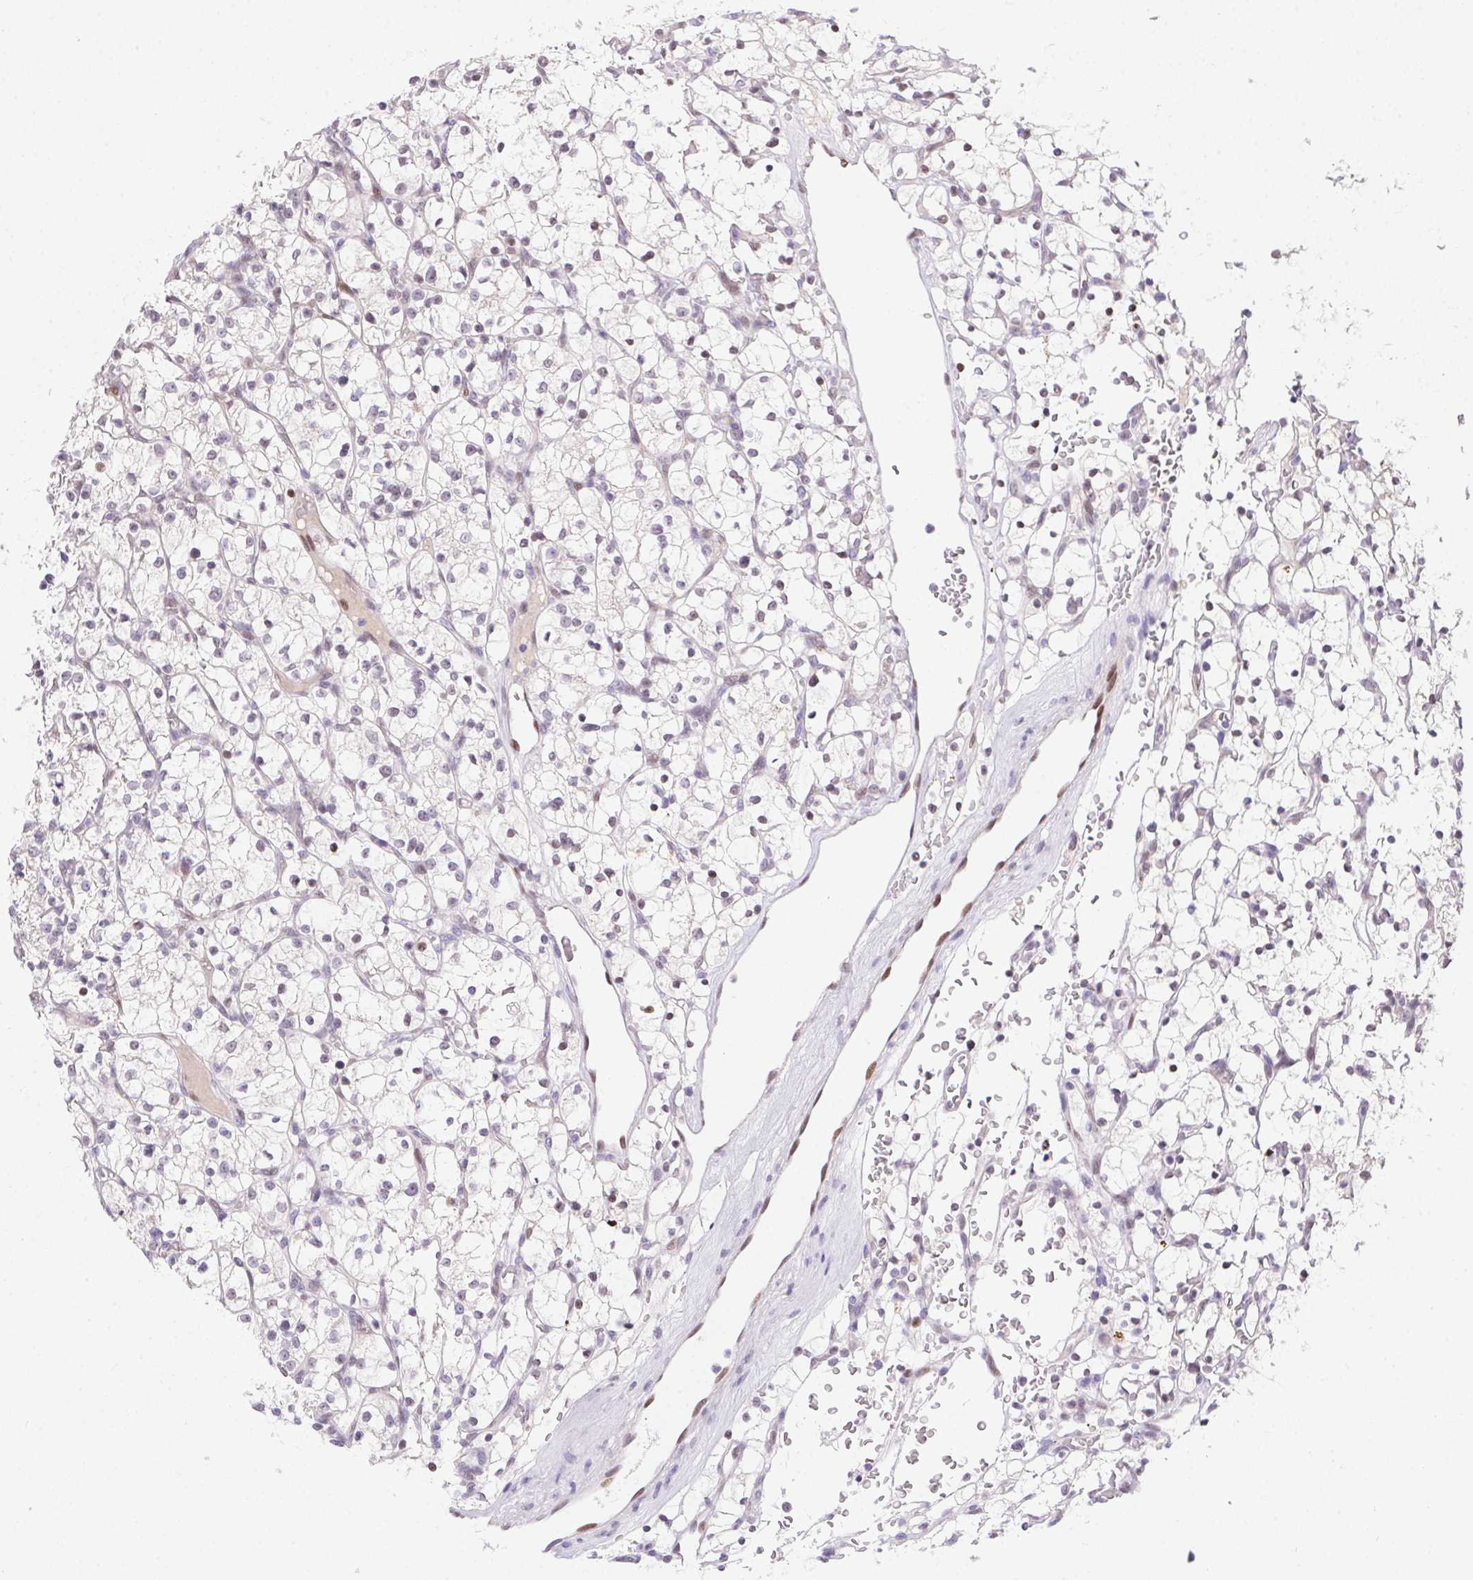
{"staining": {"intensity": "negative", "quantity": "none", "location": "none"}, "tissue": "renal cancer", "cell_type": "Tumor cells", "image_type": "cancer", "snomed": [{"axis": "morphology", "description": "Adenocarcinoma, NOS"}, {"axis": "topography", "description": "Kidney"}], "caption": "An image of renal cancer stained for a protein demonstrates no brown staining in tumor cells.", "gene": "SP9", "patient": {"sex": "female", "age": 64}}